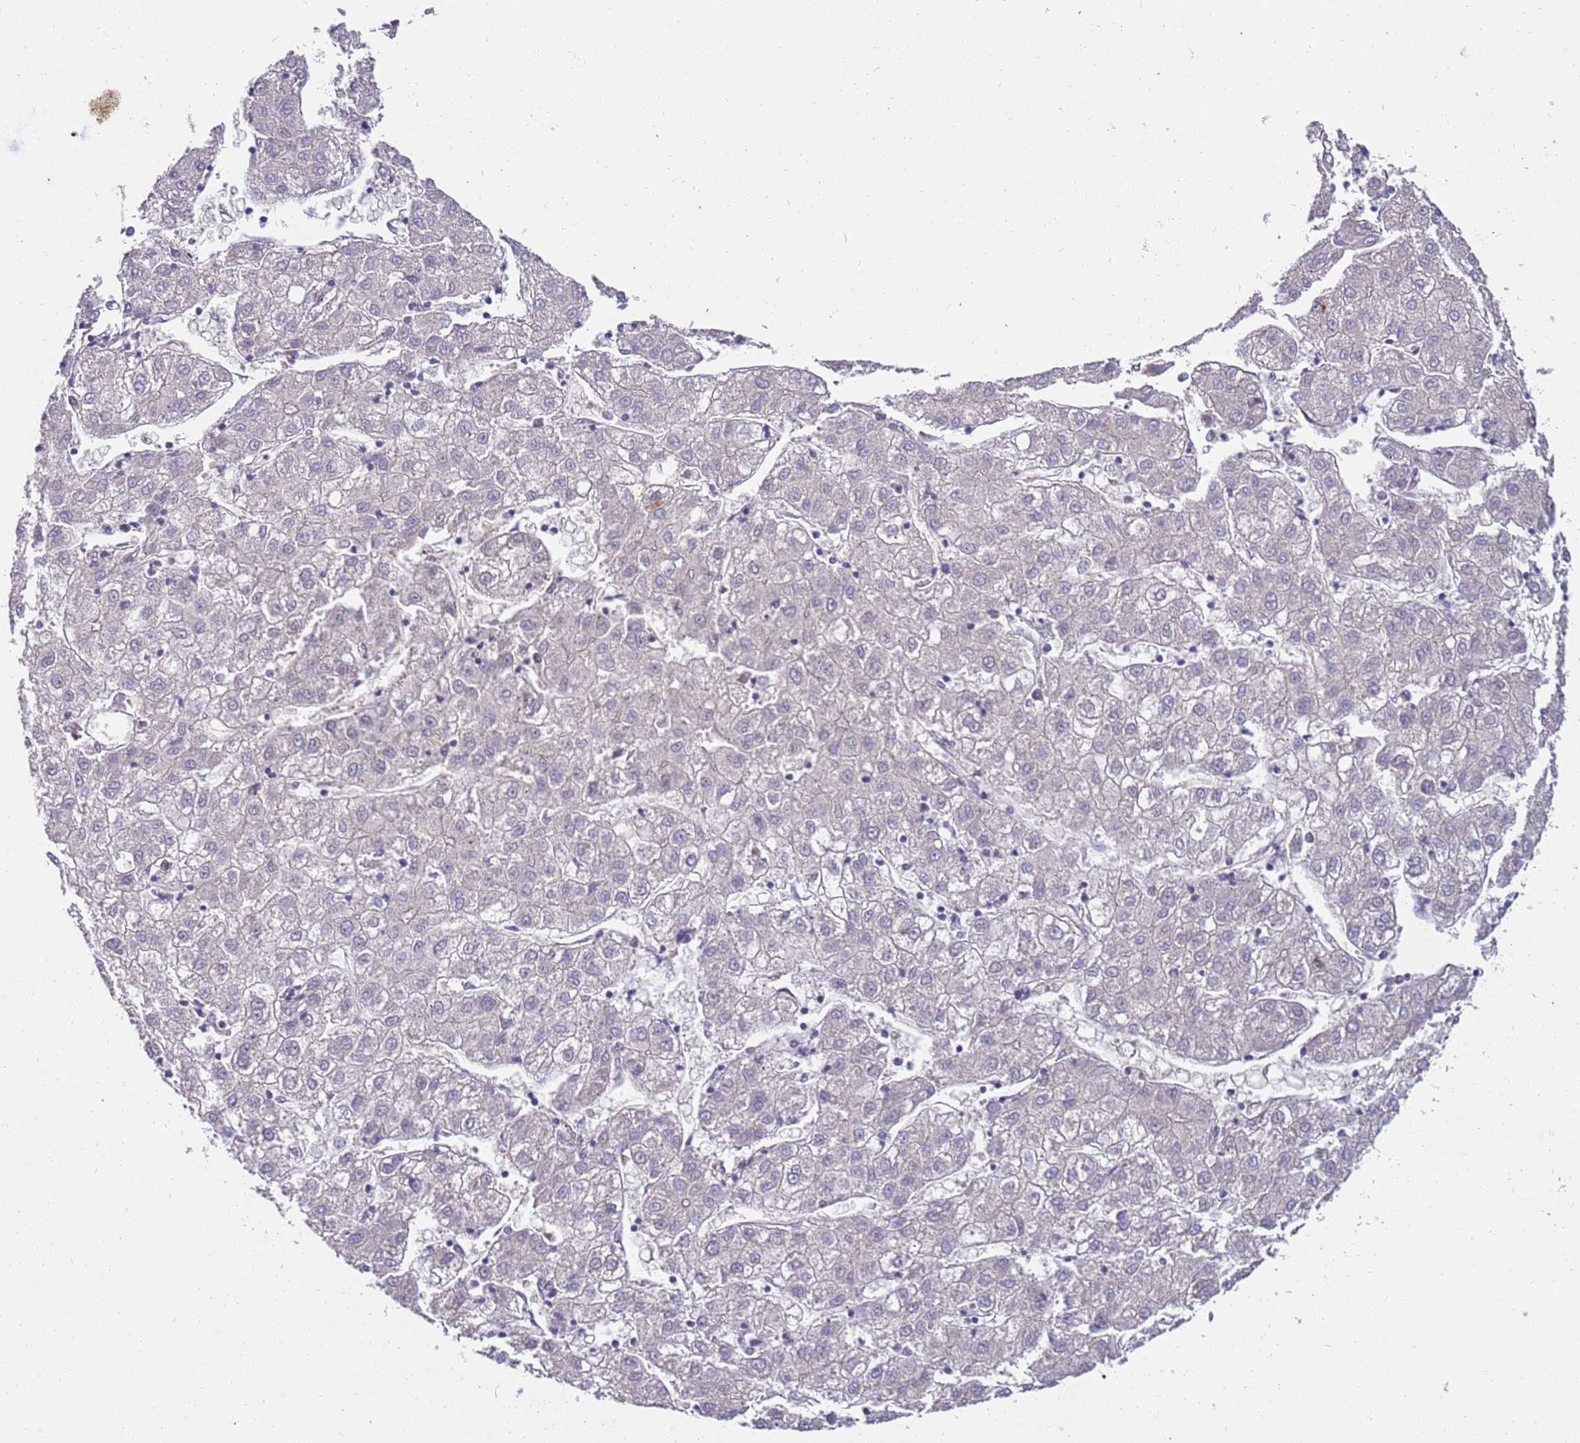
{"staining": {"intensity": "negative", "quantity": "none", "location": "none"}, "tissue": "liver cancer", "cell_type": "Tumor cells", "image_type": "cancer", "snomed": [{"axis": "morphology", "description": "Carcinoma, Hepatocellular, NOS"}, {"axis": "topography", "description": "Liver"}], "caption": "DAB immunohistochemical staining of human hepatocellular carcinoma (liver) shows no significant staining in tumor cells.", "gene": "NMUR2", "patient": {"sex": "male", "age": 72}}